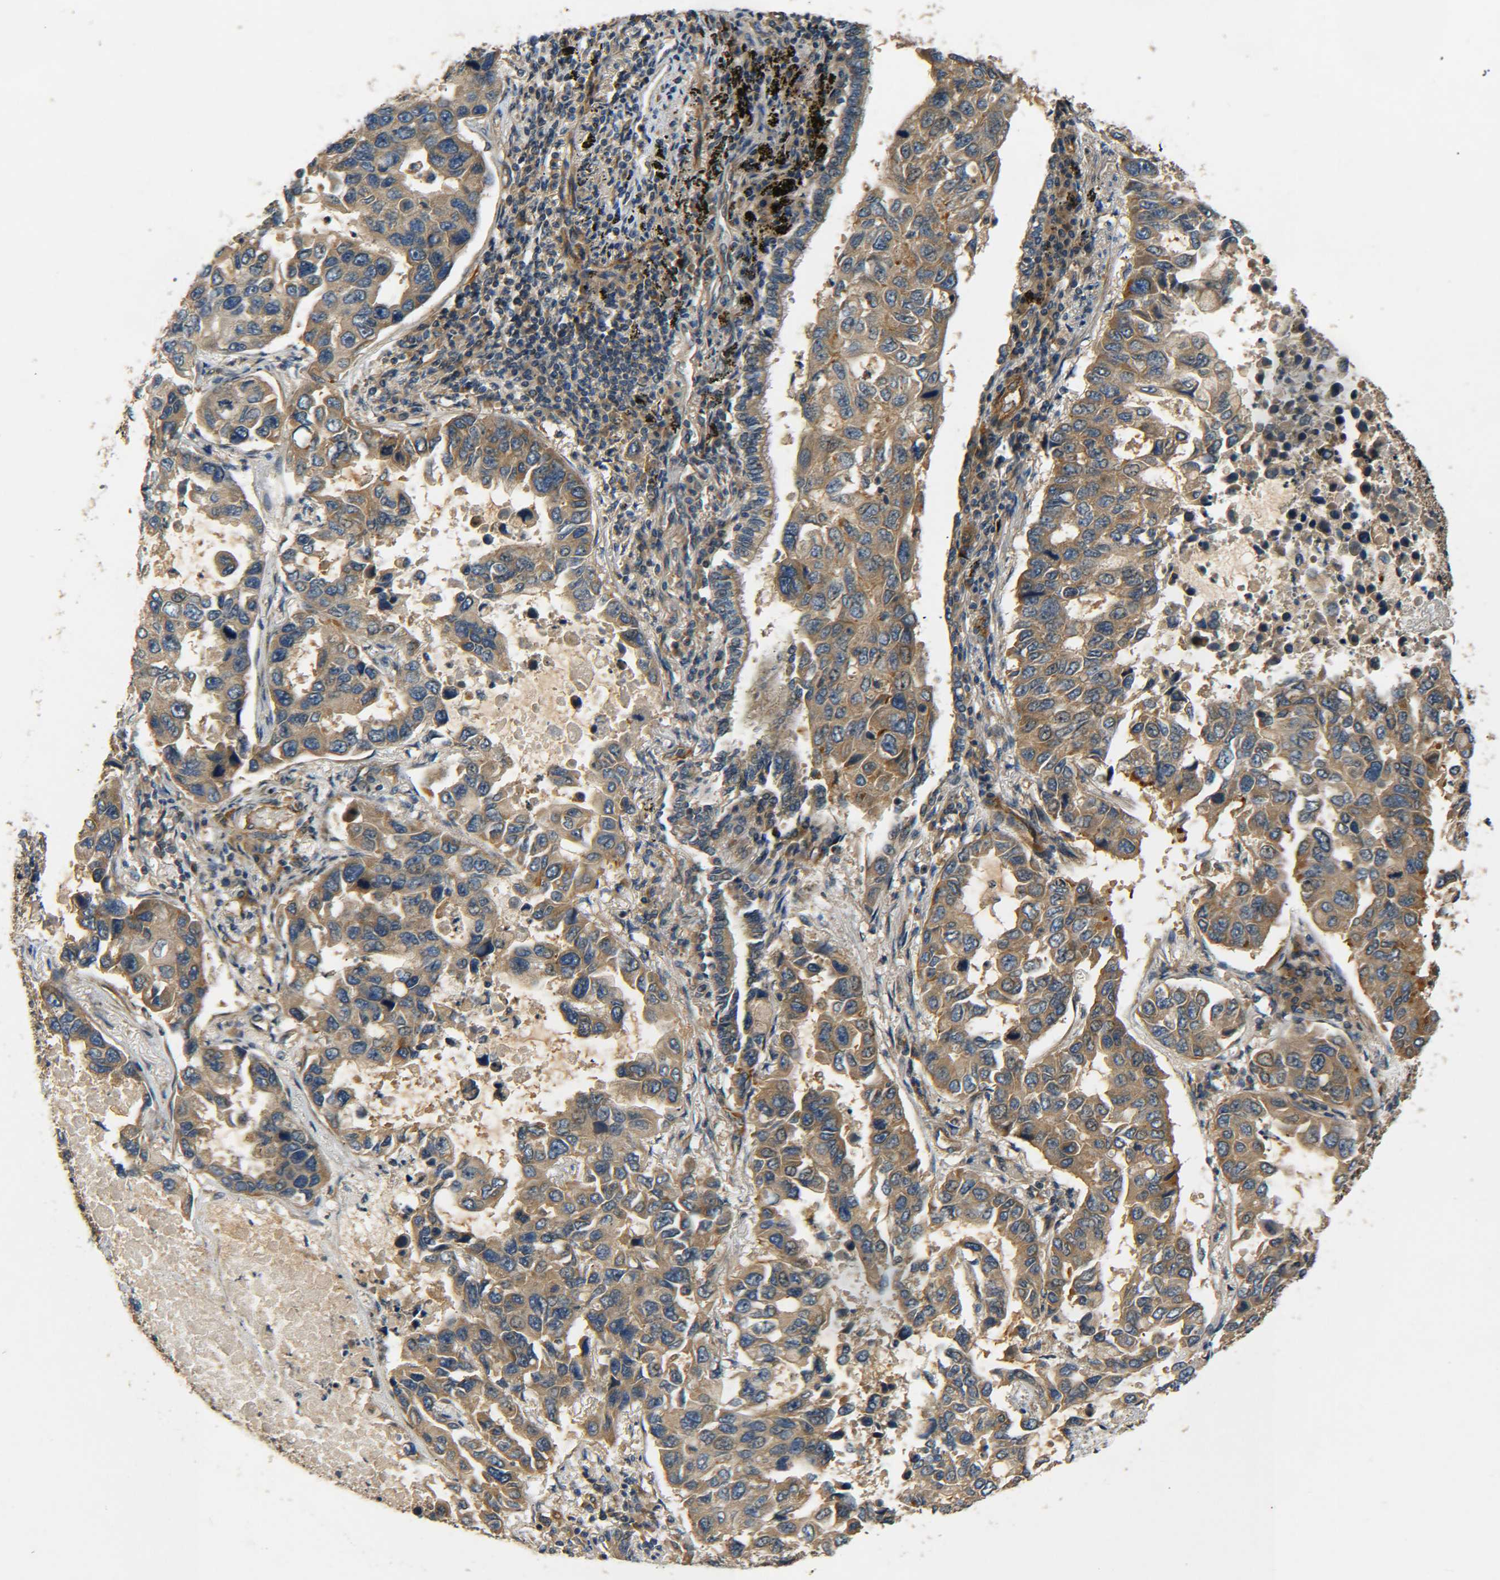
{"staining": {"intensity": "moderate", "quantity": ">75%", "location": "cytoplasmic/membranous"}, "tissue": "lung cancer", "cell_type": "Tumor cells", "image_type": "cancer", "snomed": [{"axis": "morphology", "description": "Adenocarcinoma, NOS"}, {"axis": "topography", "description": "Lung"}], "caption": "Immunohistochemical staining of human adenocarcinoma (lung) shows moderate cytoplasmic/membranous protein staining in approximately >75% of tumor cells.", "gene": "LRCH3", "patient": {"sex": "male", "age": 64}}